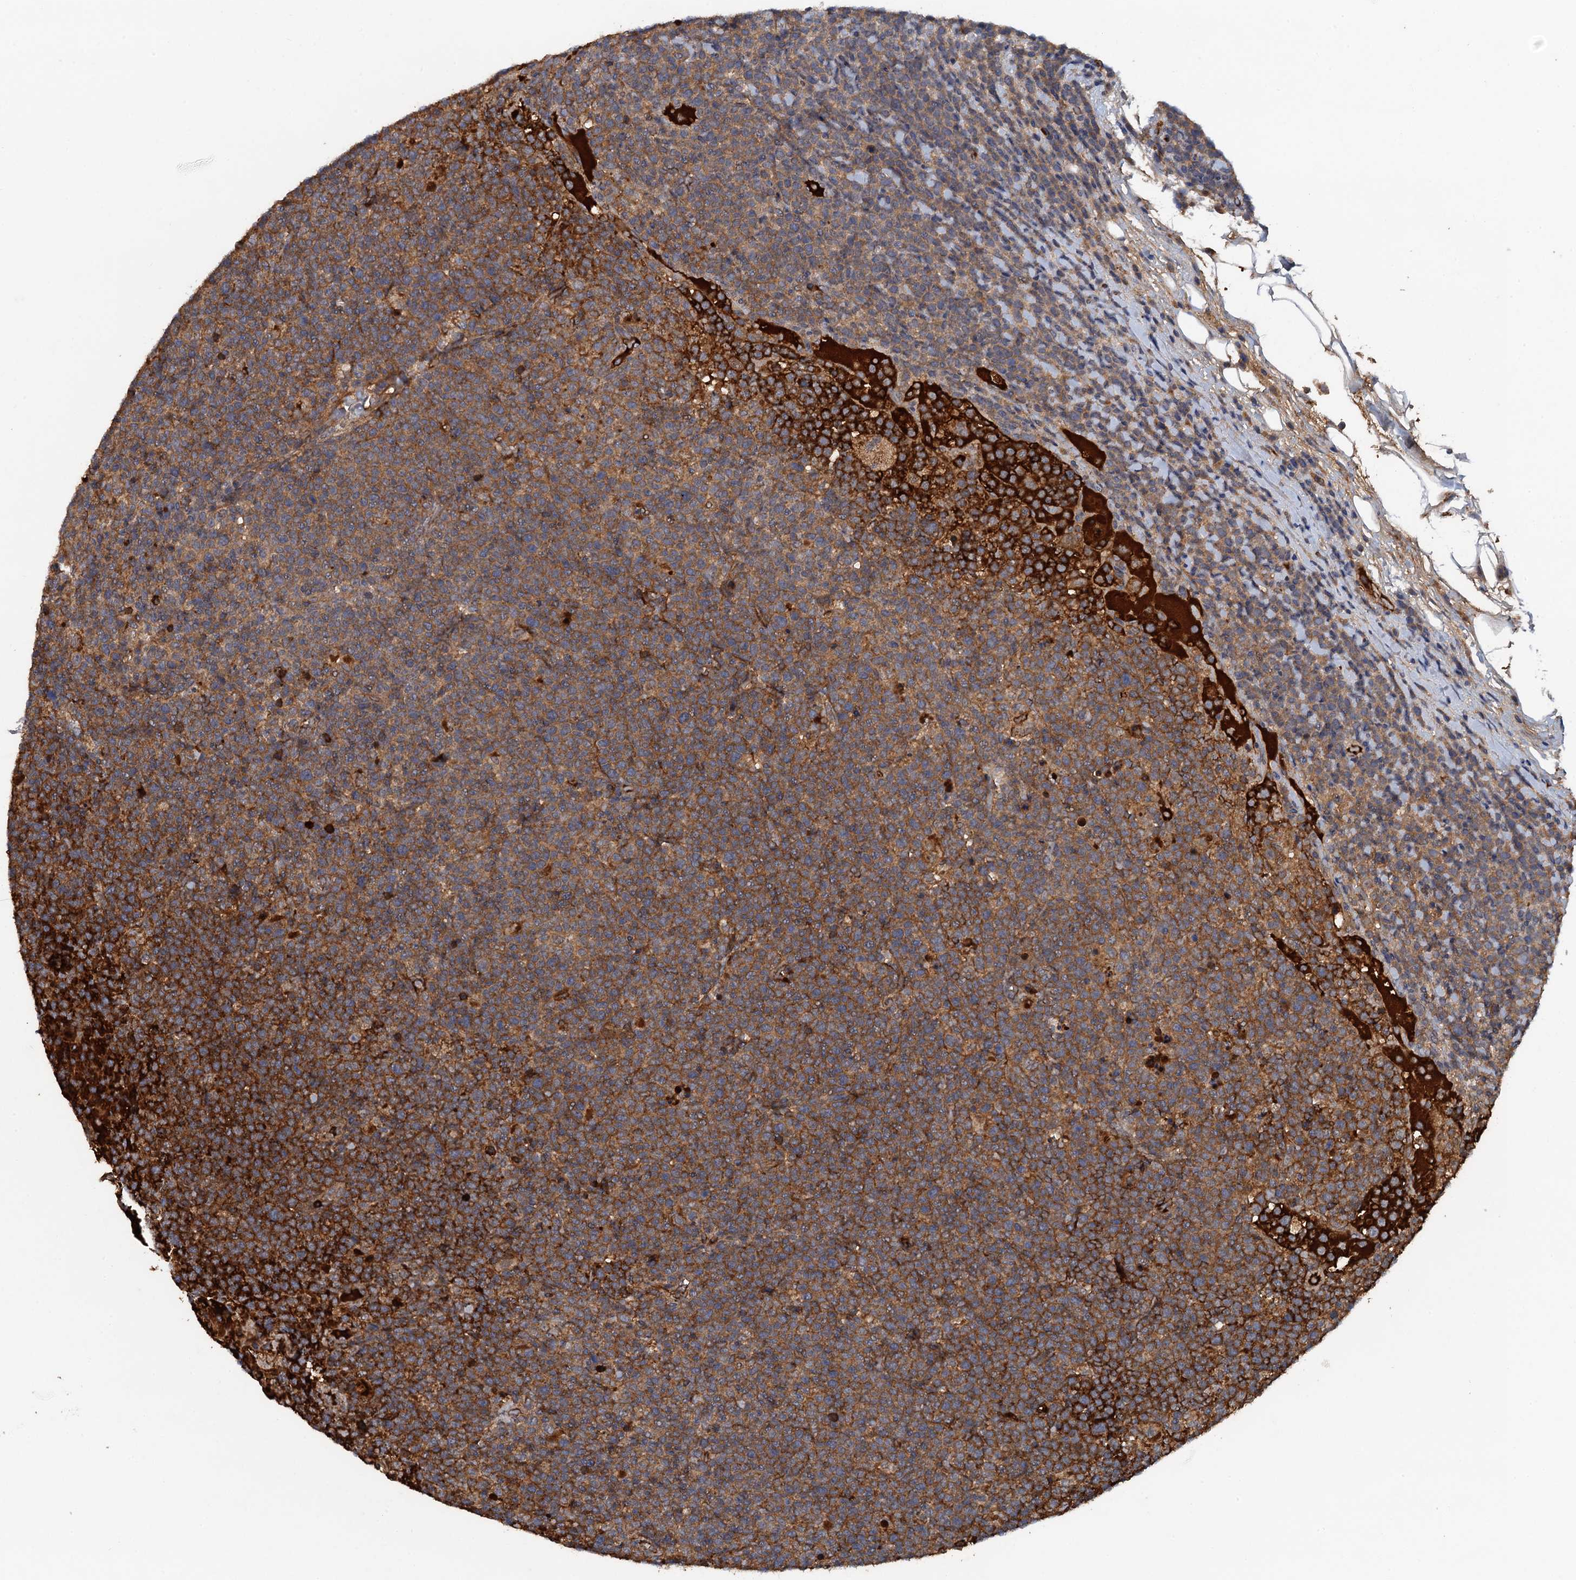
{"staining": {"intensity": "moderate", "quantity": ">75%", "location": "cytoplasmic/membranous"}, "tissue": "lymphoma", "cell_type": "Tumor cells", "image_type": "cancer", "snomed": [{"axis": "morphology", "description": "Malignant lymphoma, non-Hodgkin's type, High grade"}, {"axis": "topography", "description": "Lymph node"}], "caption": "Brown immunohistochemical staining in lymphoma shows moderate cytoplasmic/membranous staining in approximately >75% of tumor cells.", "gene": "HAPLN3", "patient": {"sex": "male", "age": 61}}